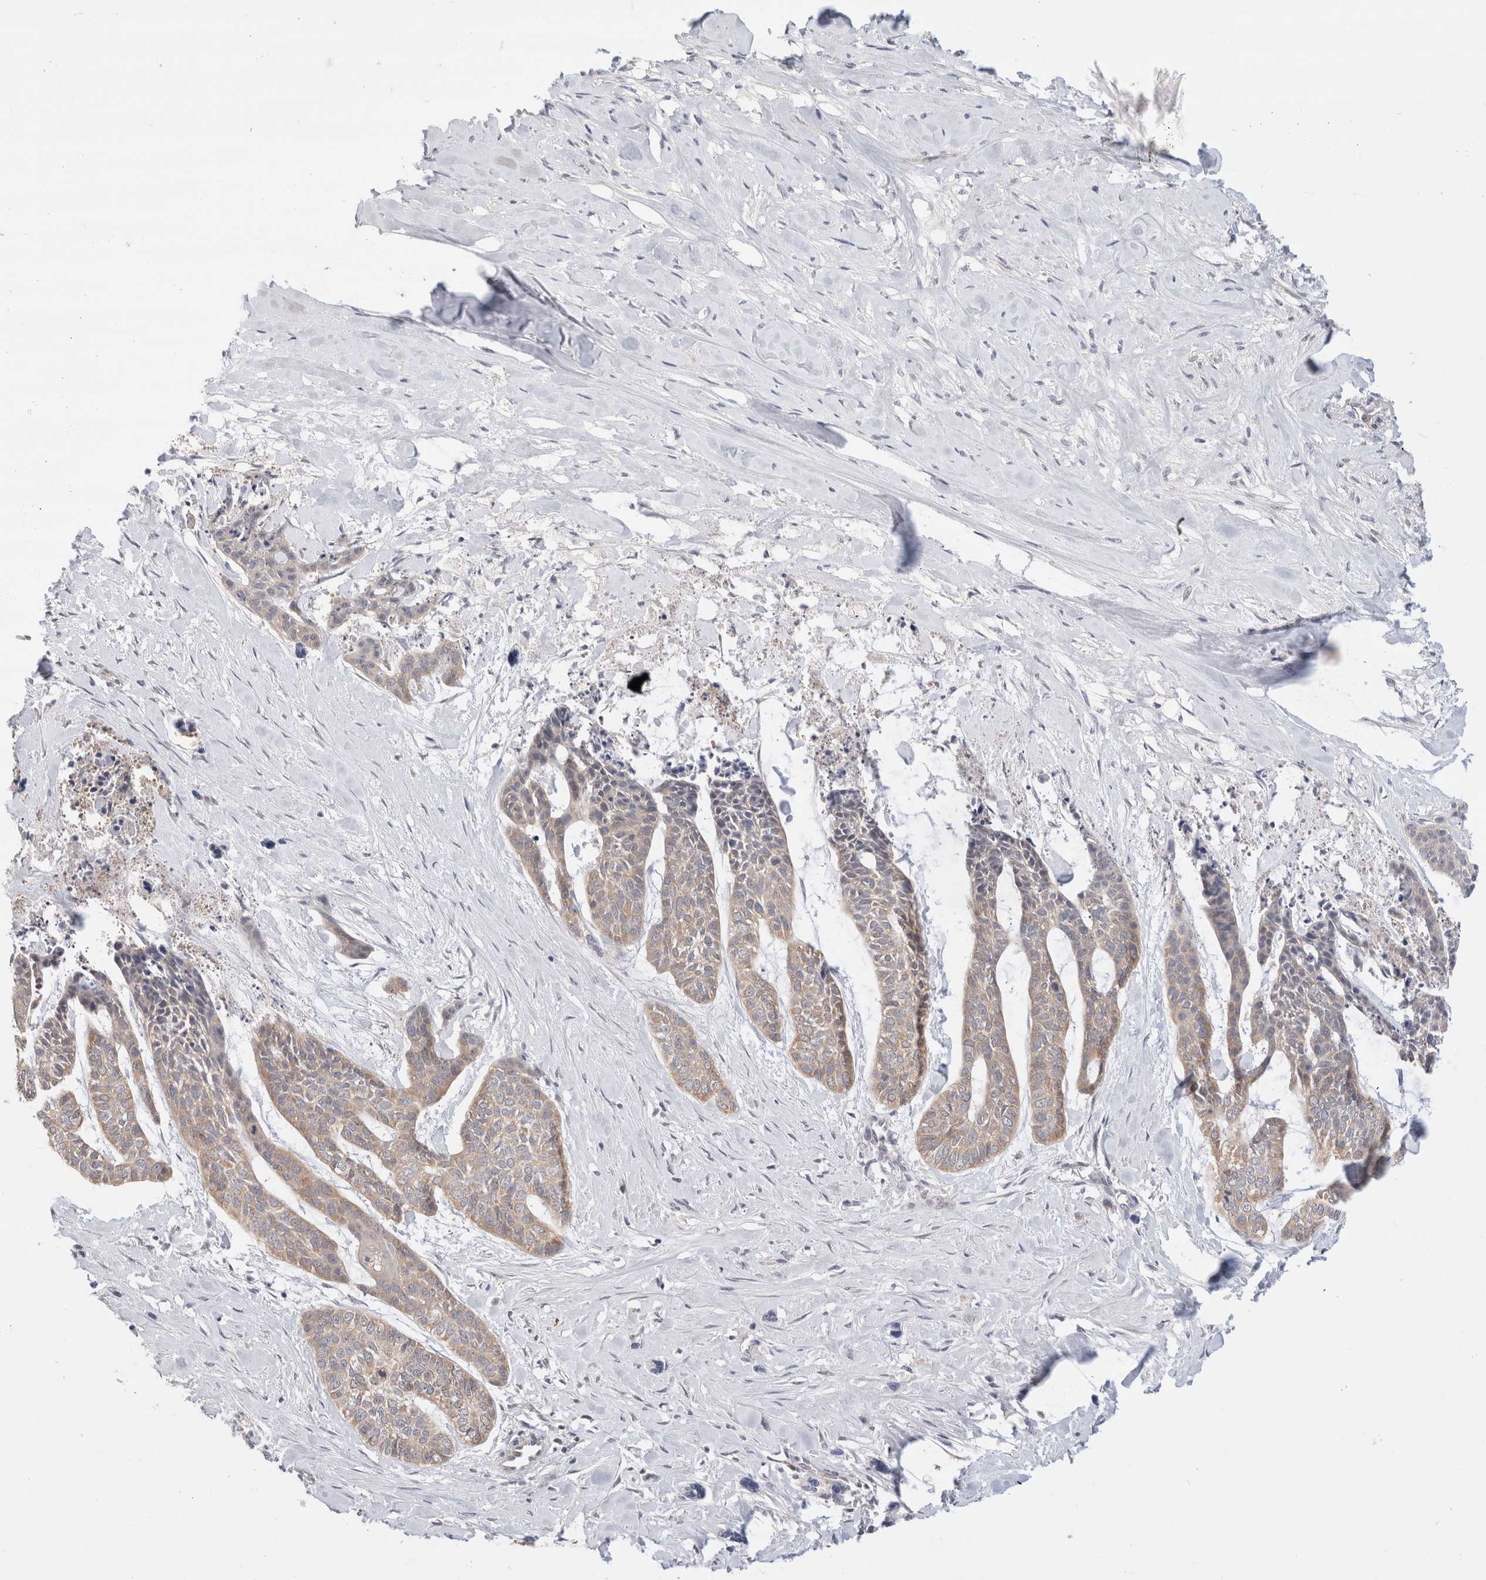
{"staining": {"intensity": "negative", "quantity": "none", "location": "none"}, "tissue": "skin cancer", "cell_type": "Tumor cells", "image_type": "cancer", "snomed": [{"axis": "morphology", "description": "Basal cell carcinoma"}, {"axis": "topography", "description": "Skin"}], "caption": "Protein analysis of basal cell carcinoma (skin) demonstrates no significant positivity in tumor cells.", "gene": "C17orf97", "patient": {"sex": "female", "age": 64}}